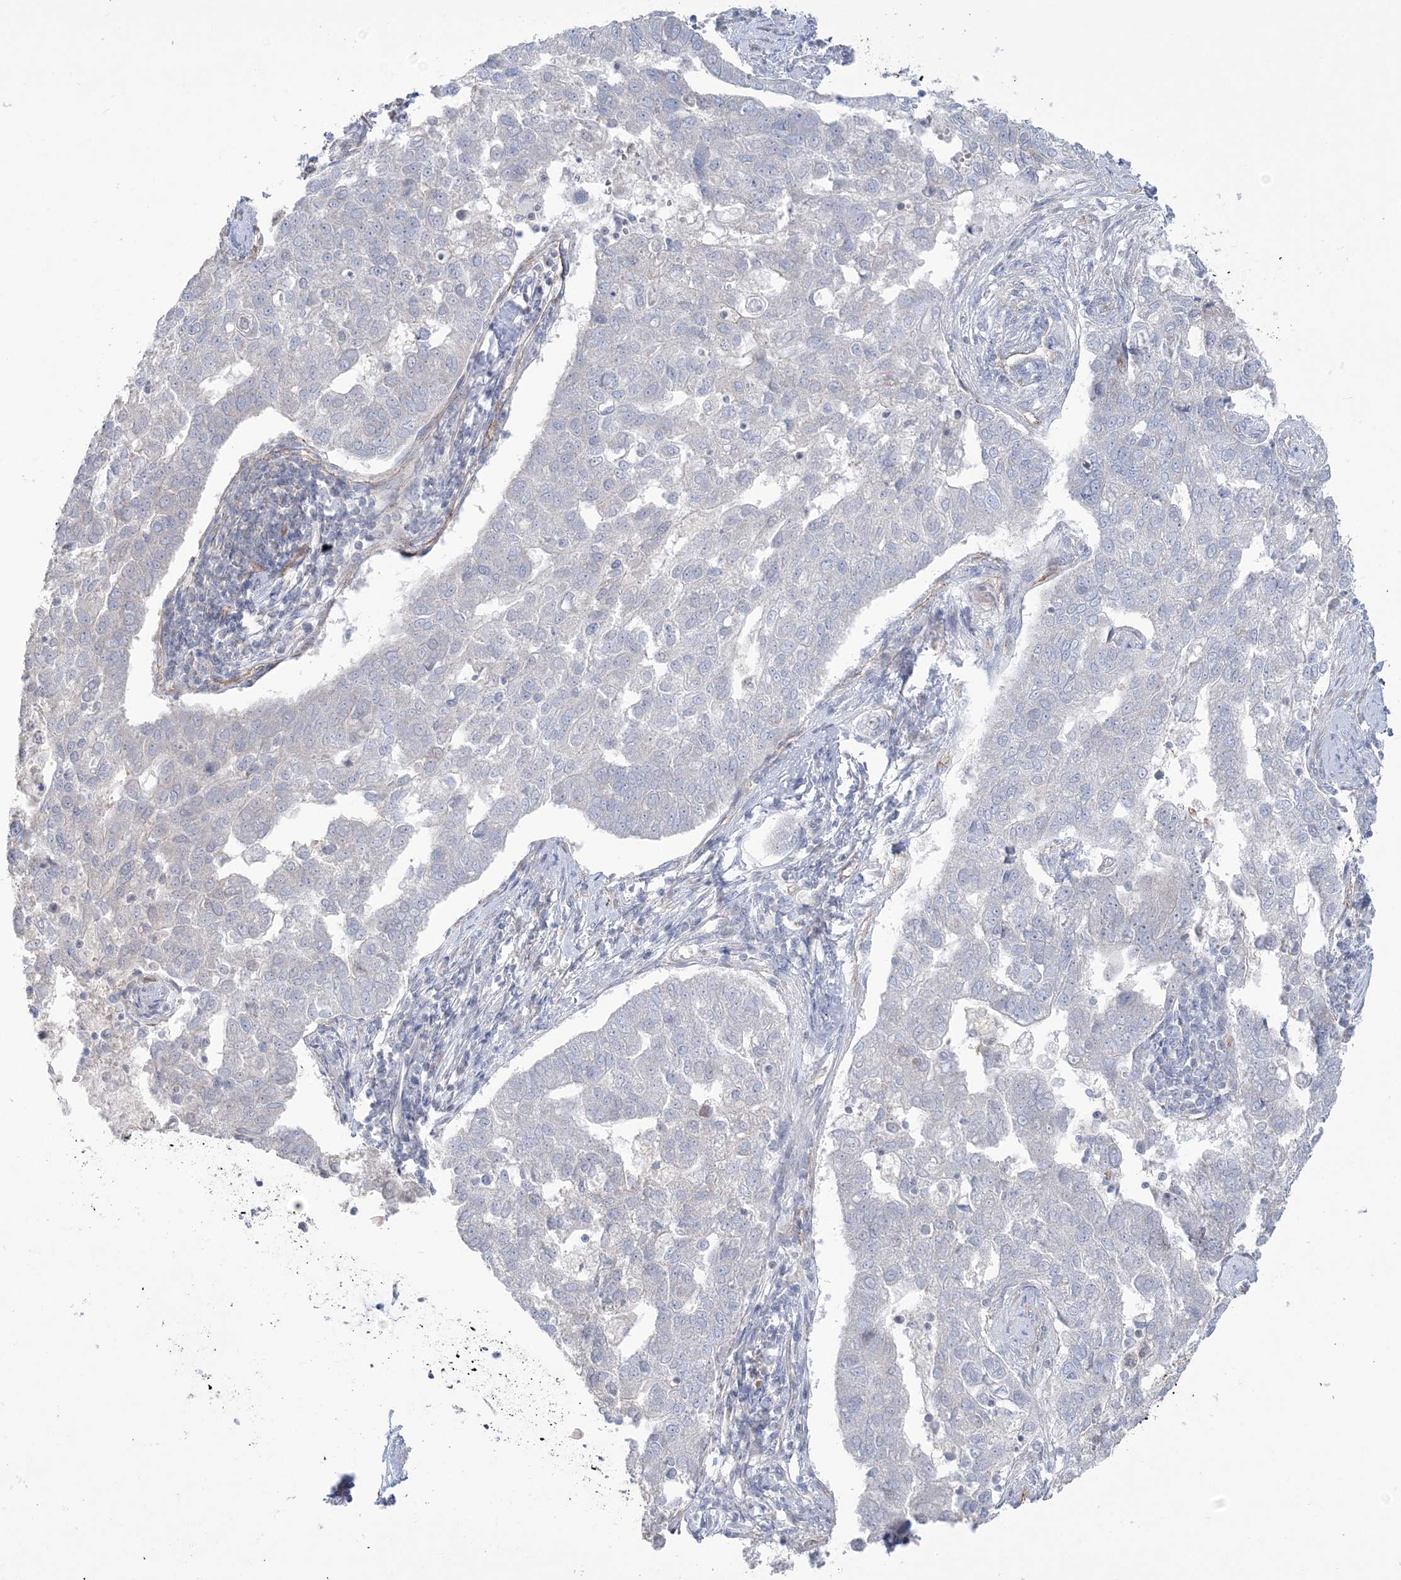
{"staining": {"intensity": "negative", "quantity": "none", "location": "none"}, "tissue": "pancreatic cancer", "cell_type": "Tumor cells", "image_type": "cancer", "snomed": [{"axis": "morphology", "description": "Adenocarcinoma, NOS"}, {"axis": "topography", "description": "Pancreas"}], "caption": "Adenocarcinoma (pancreatic) was stained to show a protein in brown. There is no significant positivity in tumor cells. (DAB immunohistochemistry, high magnification).", "gene": "FARSB", "patient": {"sex": "female", "age": 61}}